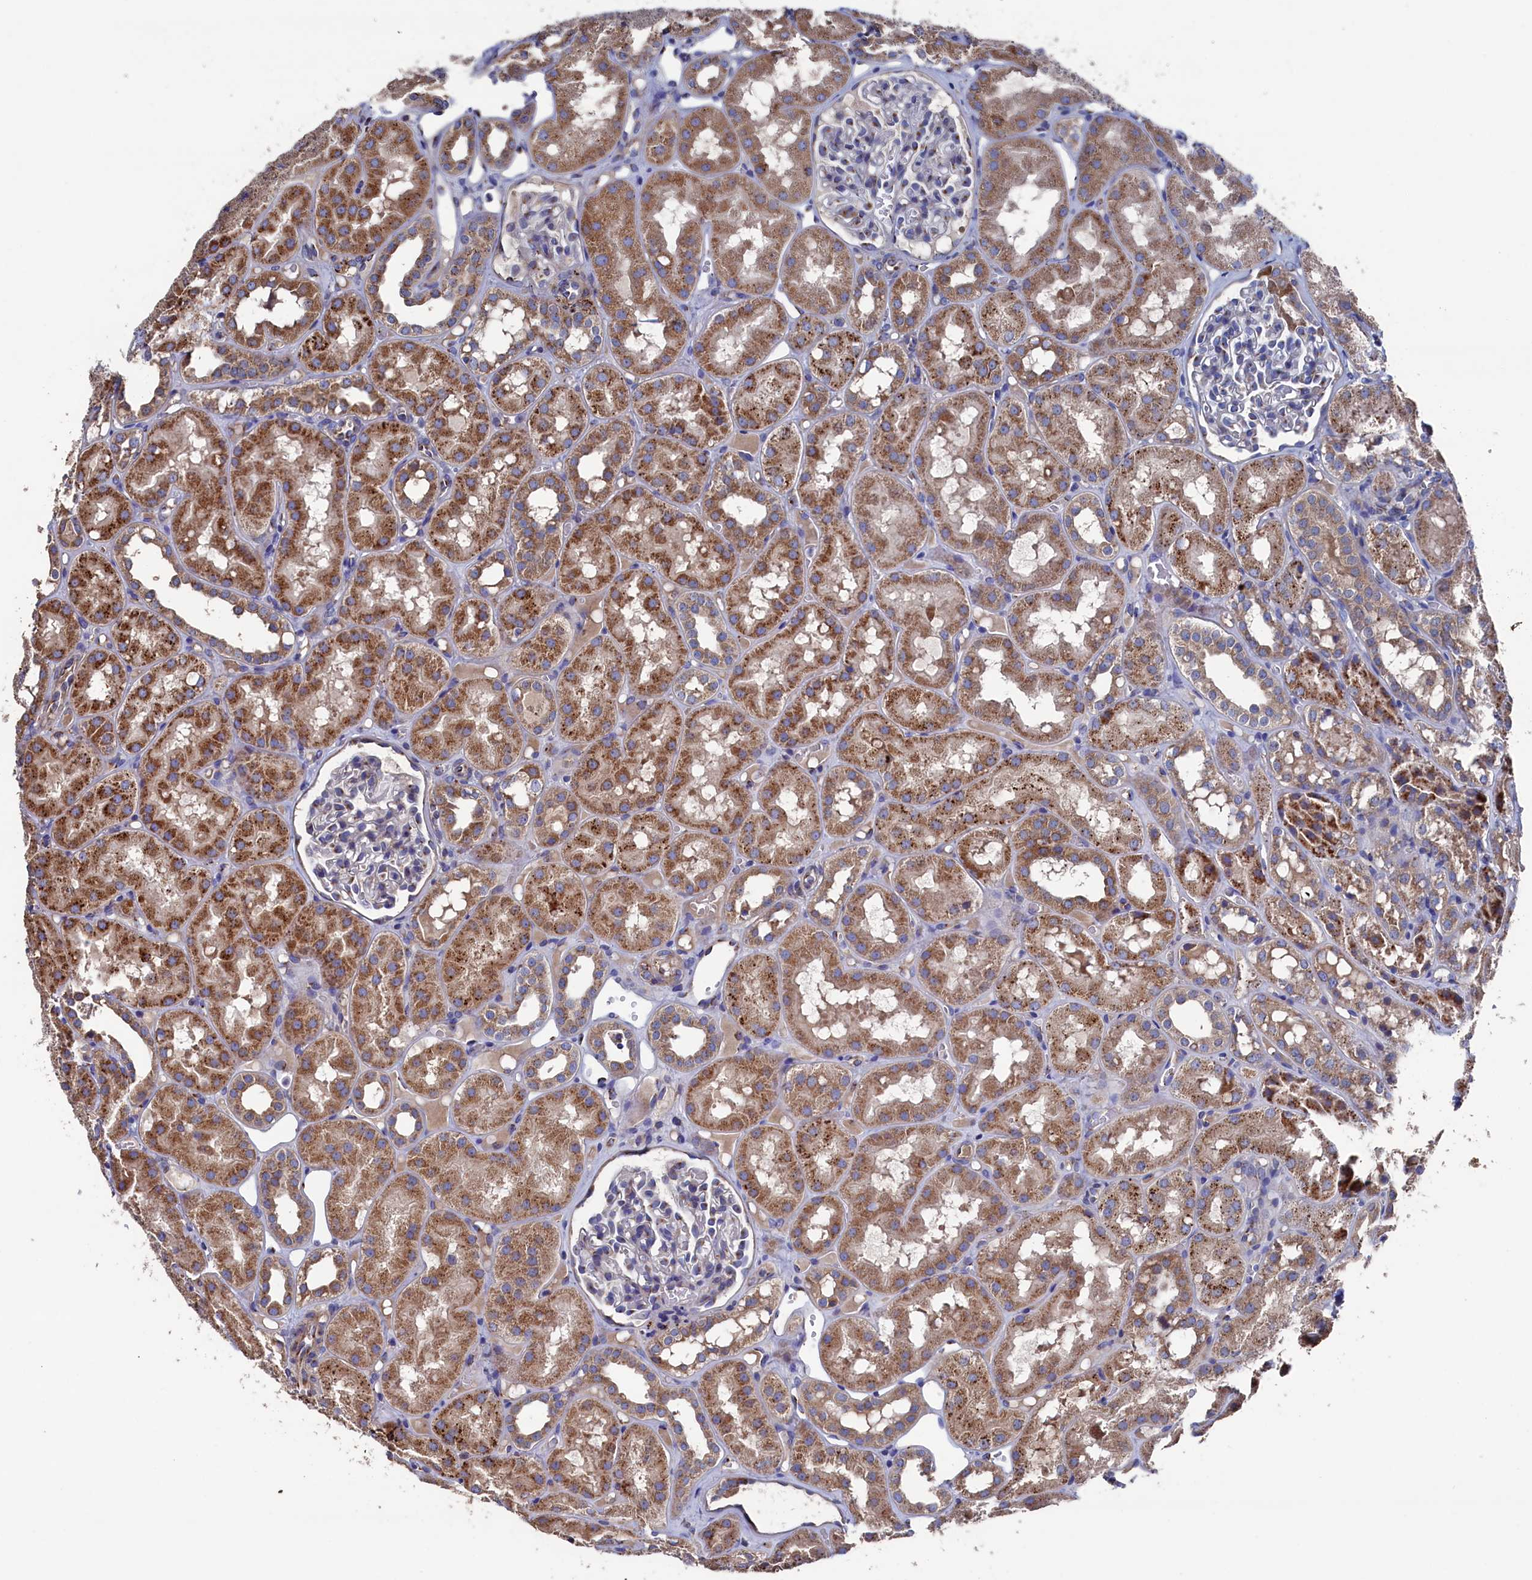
{"staining": {"intensity": "moderate", "quantity": "<25%", "location": "cytoplasmic/membranous"}, "tissue": "kidney", "cell_type": "Cells in glomeruli", "image_type": "normal", "snomed": [{"axis": "morphology", "description": "Normal tissue, NOS"}, {"axis": "topography", "description": "Kidney"}], "caption": "Protein staining displays moderate cytoplasmic/membranous staining in approximately <25% of cells in glomeruli in unremarkable kidney.", "gene": "PRRC1", "patient": {"sex": "male", "age": 16}}